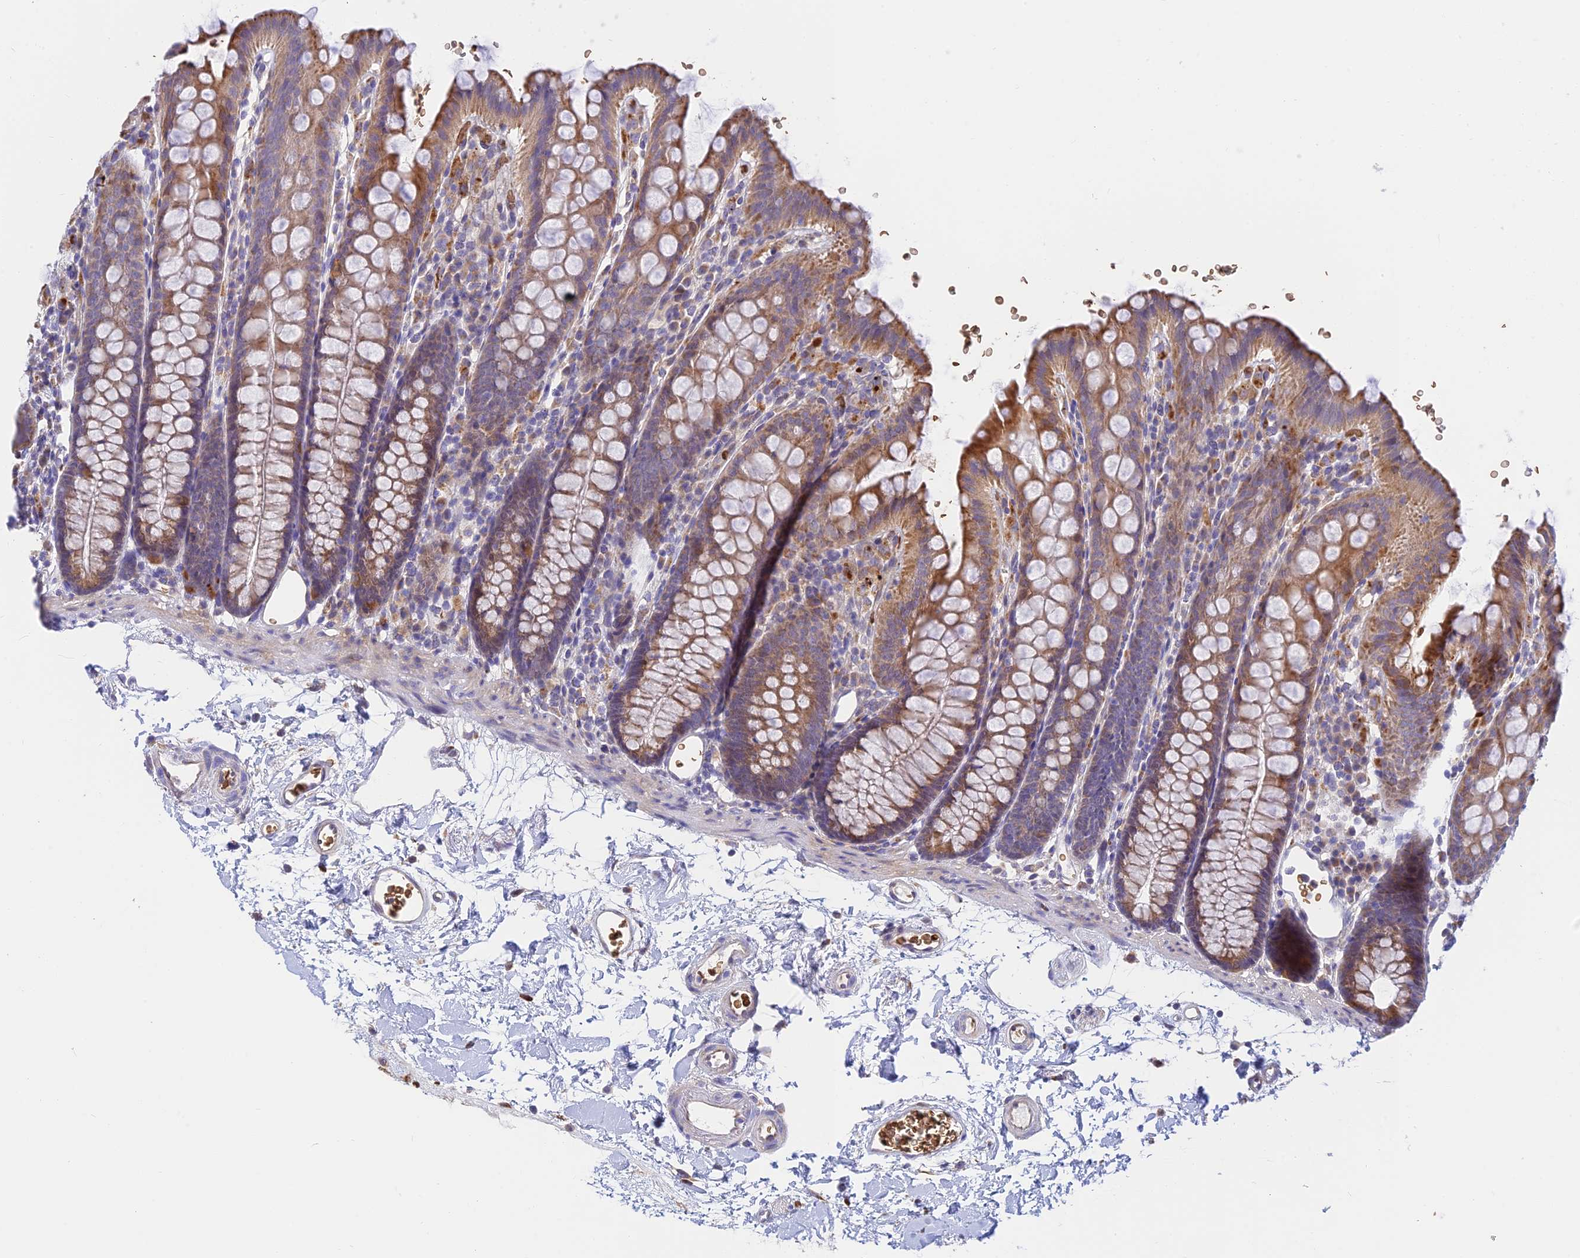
{"staining": {"intensity": "weak", "quantity": ">75%", "location": "cytoplasmic/membranous"}, "tissue": "colon", "cell_type": "Endothelial cells", "image_type": "normal", "snomed": [{"axis": "morphology", "description": "Normal tissue, NOS"}, {"axis": "topography", "description": "Colon"}], "caption": "Endothelial cells show weak cytoplasmic/membranous positivity in approximately >75% of cells in benign colon. The staining was performed using DAB (3,3'-diaminobenzidine), with brown indicating positive protein expression. Nuclei are stained blue with hematoxylin.", "gene": "UFSP2", "patient": {"sex": "male", "age": 75}}